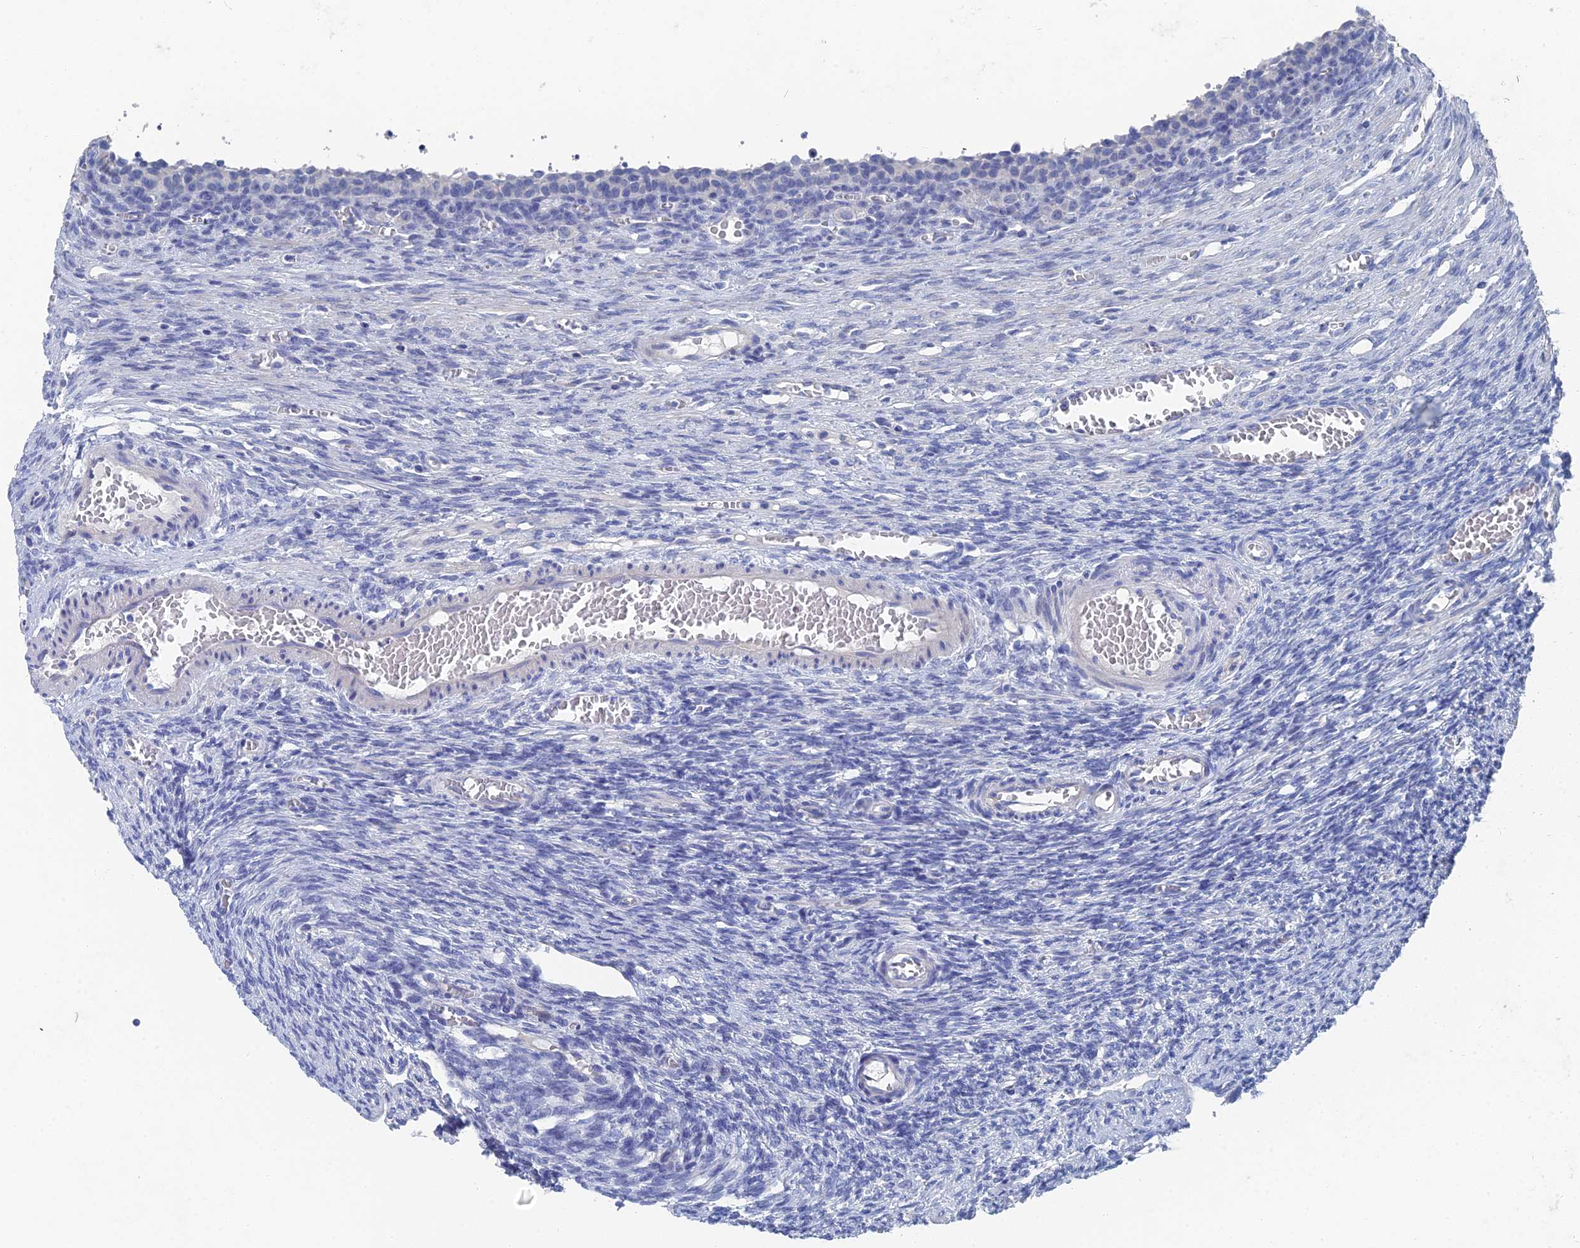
{"staining": {"intensity": "negative", "quantity": "none", "location": "none"}, "tissue": "ovary", "cell_type": "Follicle cells", "image_type": "normal", "snomed": [{"axis": "morphology", "description": "Normal tissue, NOS"}, {"axis": "topography", "description": "Ovary"}], "caption": "High power microscopy photomicrograph of an immunohistochemistry micrograph of benign ovary, revealing no significant expression in follicle cells. (DAB IHC visualized using brightfield microscopy, high magnification).", "gene": "GFAP", "patient": {"sex": "female", "age": 27}}